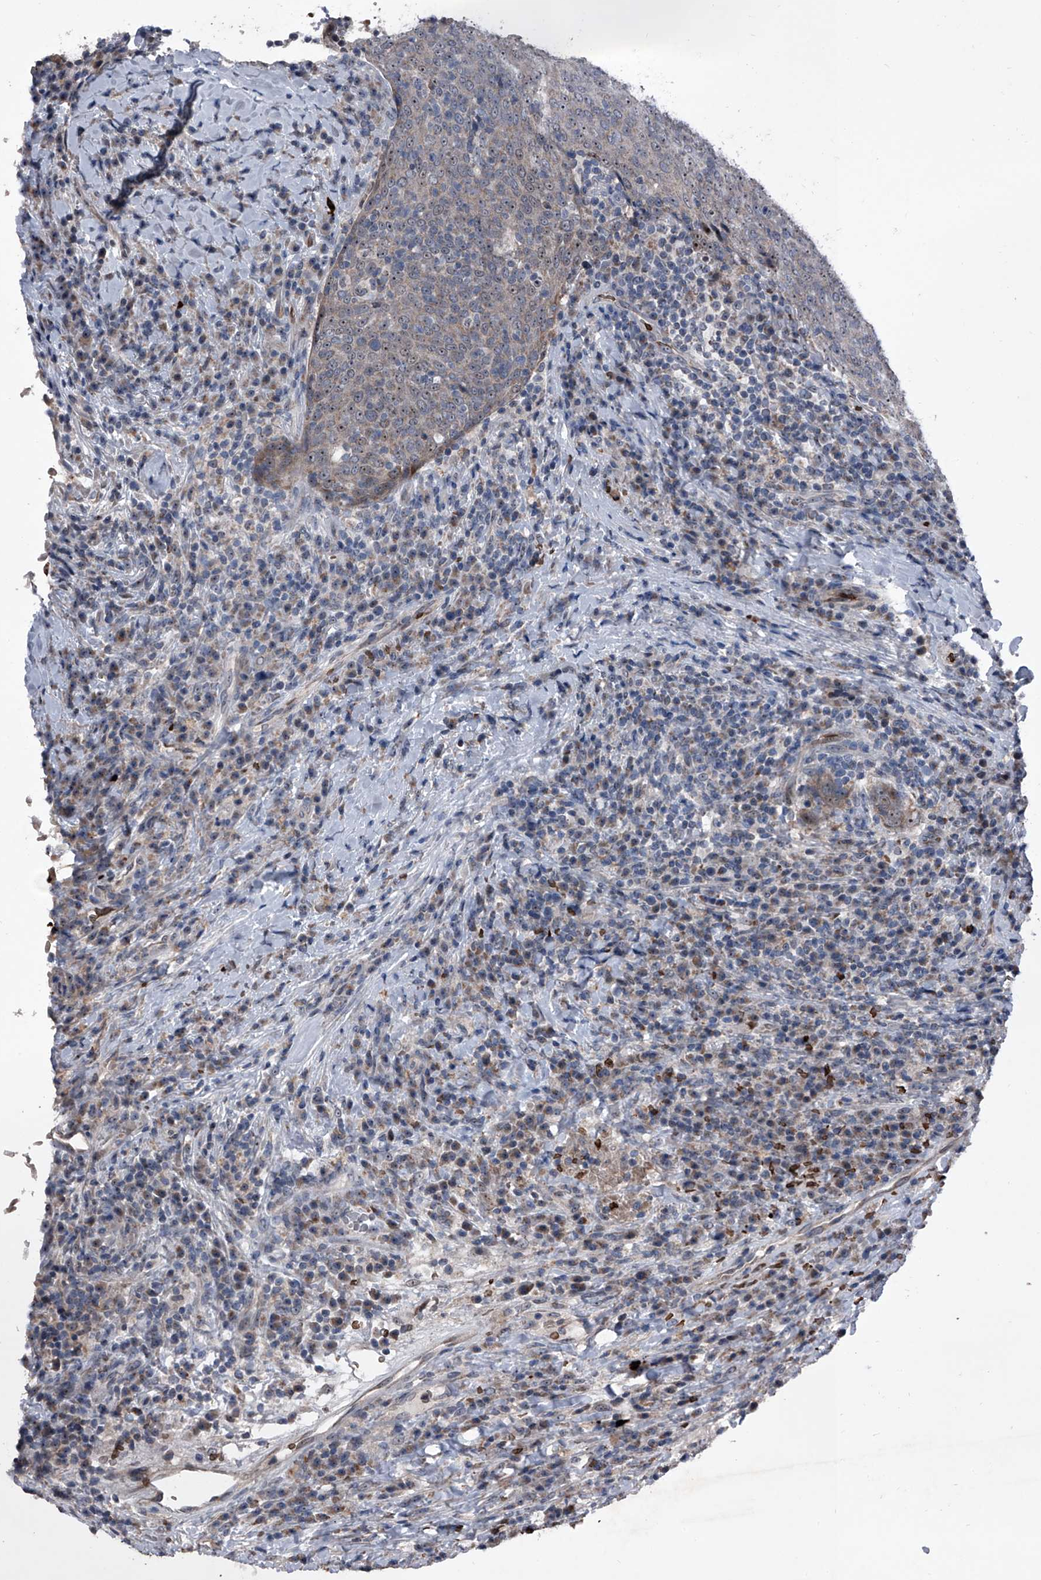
{"staining": {"intensity": "weak", "quantity": "25%-75%", "location": "nuclear"}, "tissue": "head and neck cancer", "cell_type": "Tumor cells", "image_type": "cancer", "snomed": [{"axis": "morphology", "description": "Squamous cell carcinoma, NOS"}, {"axis": "morphology", "description": "Squamous cell carcinoma, metastatic, NOS"}, {"axis": "topography", "description": "Lymph node"}, {"axis": "topography", "description": "Head-Neck"}], "caption": "This histopathology image exhibits head and neck cancer stained with IHC to label a protein in brown. The nuclear of tumor cells show weak positivity for the protein. Nuclei are counter-stained blue.", "gene": "CEP85L", "patient": {"sex": "male", "age": 62}}